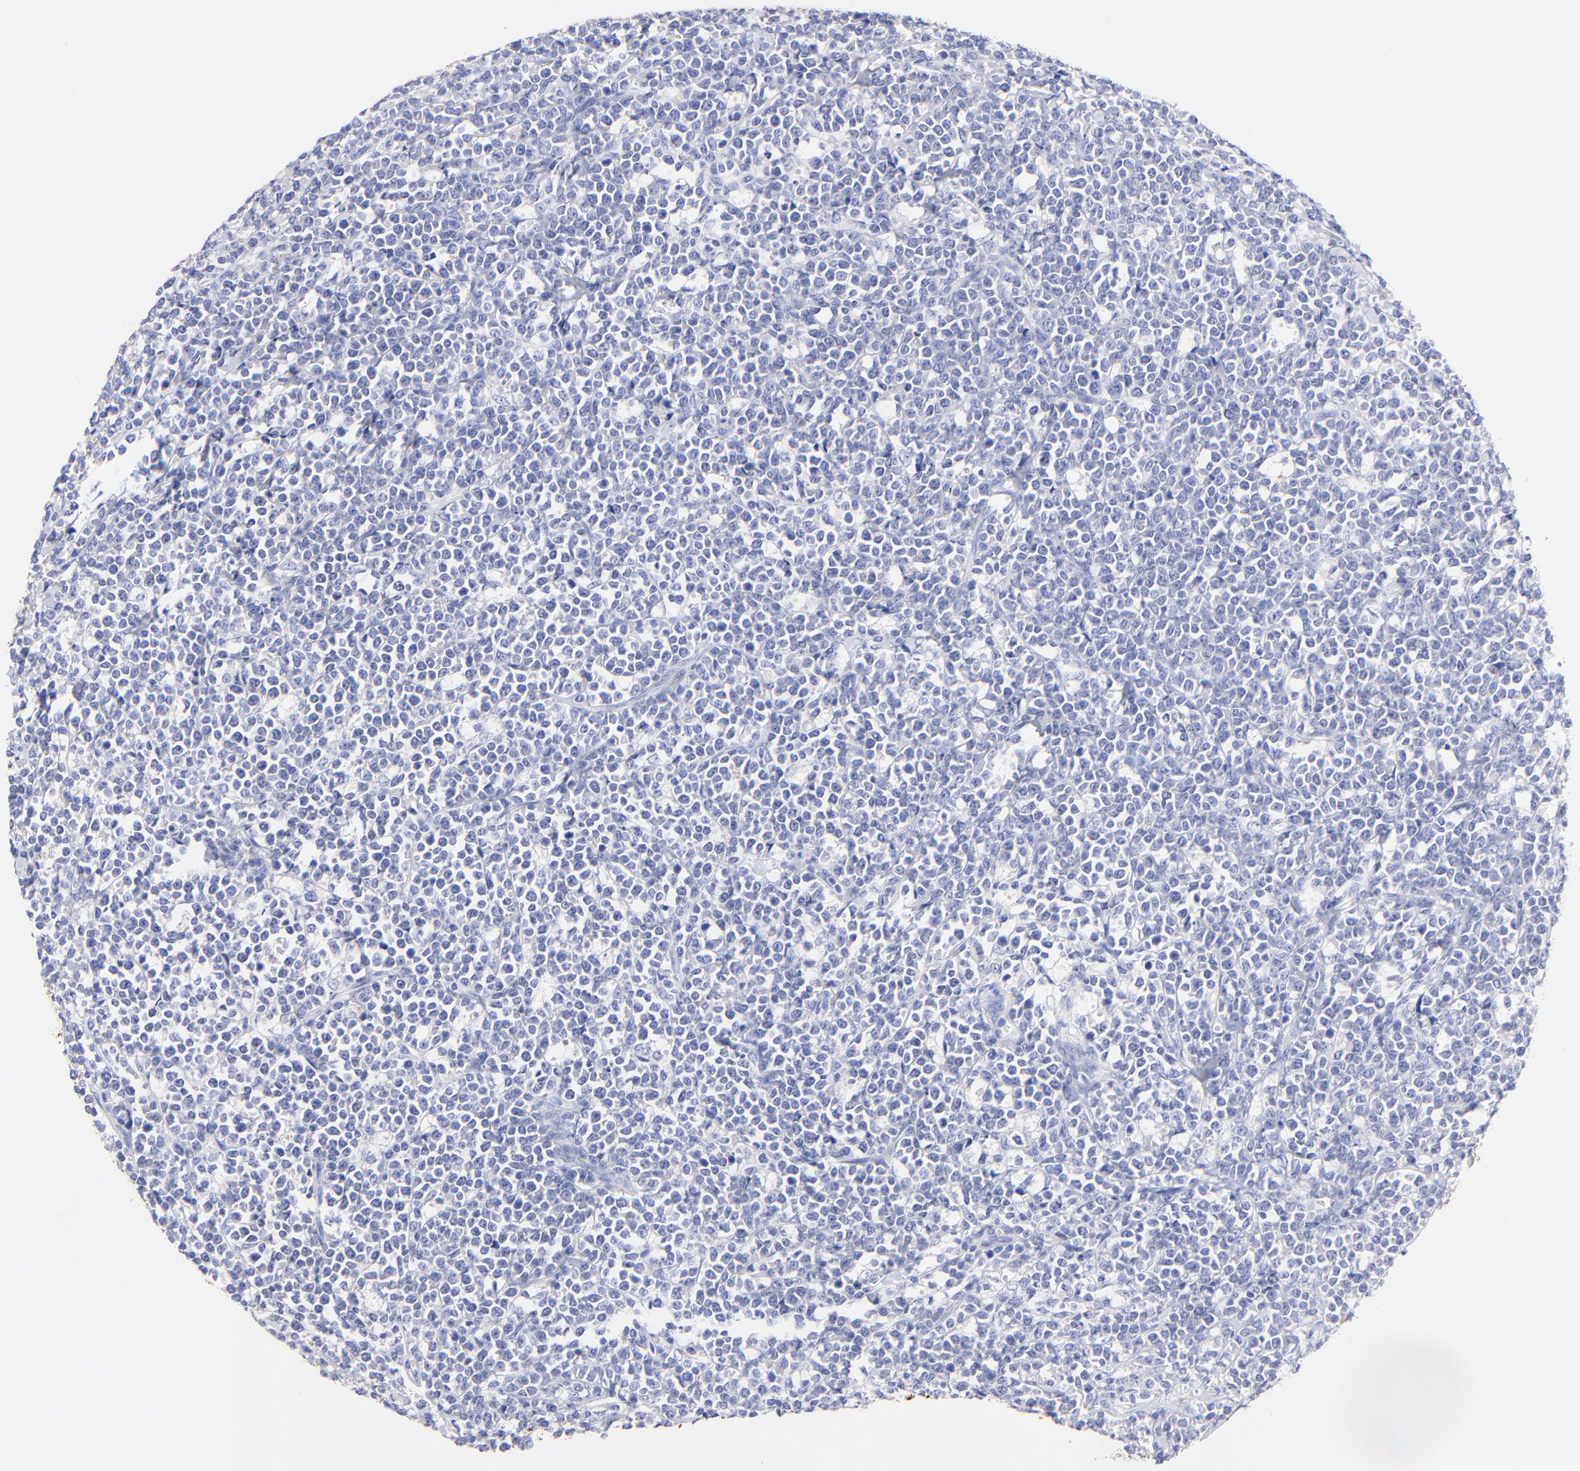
{"staining": {"intensity": "negative", "quantity": "none", "location": "none"}, "tissue": "lymphoma", "cell_type": "Tumor cells", "image_type": "cancer", "snomed": [{"axis": "morphology", "description": "Malignant lymphoma, non-Hodgkin's type, High grade"}, {"axis": "topography", "description": "Small intestine"}, {"axis": "topography", "description": "Colon"}], "caption": "An immunohistochemistry (IHC) micrograph of lymphoma is shown. There is no staining in tumor cells of lymphoma.", "gene": "RAB3A", "patient": {"sex": "male", "age": 8}}